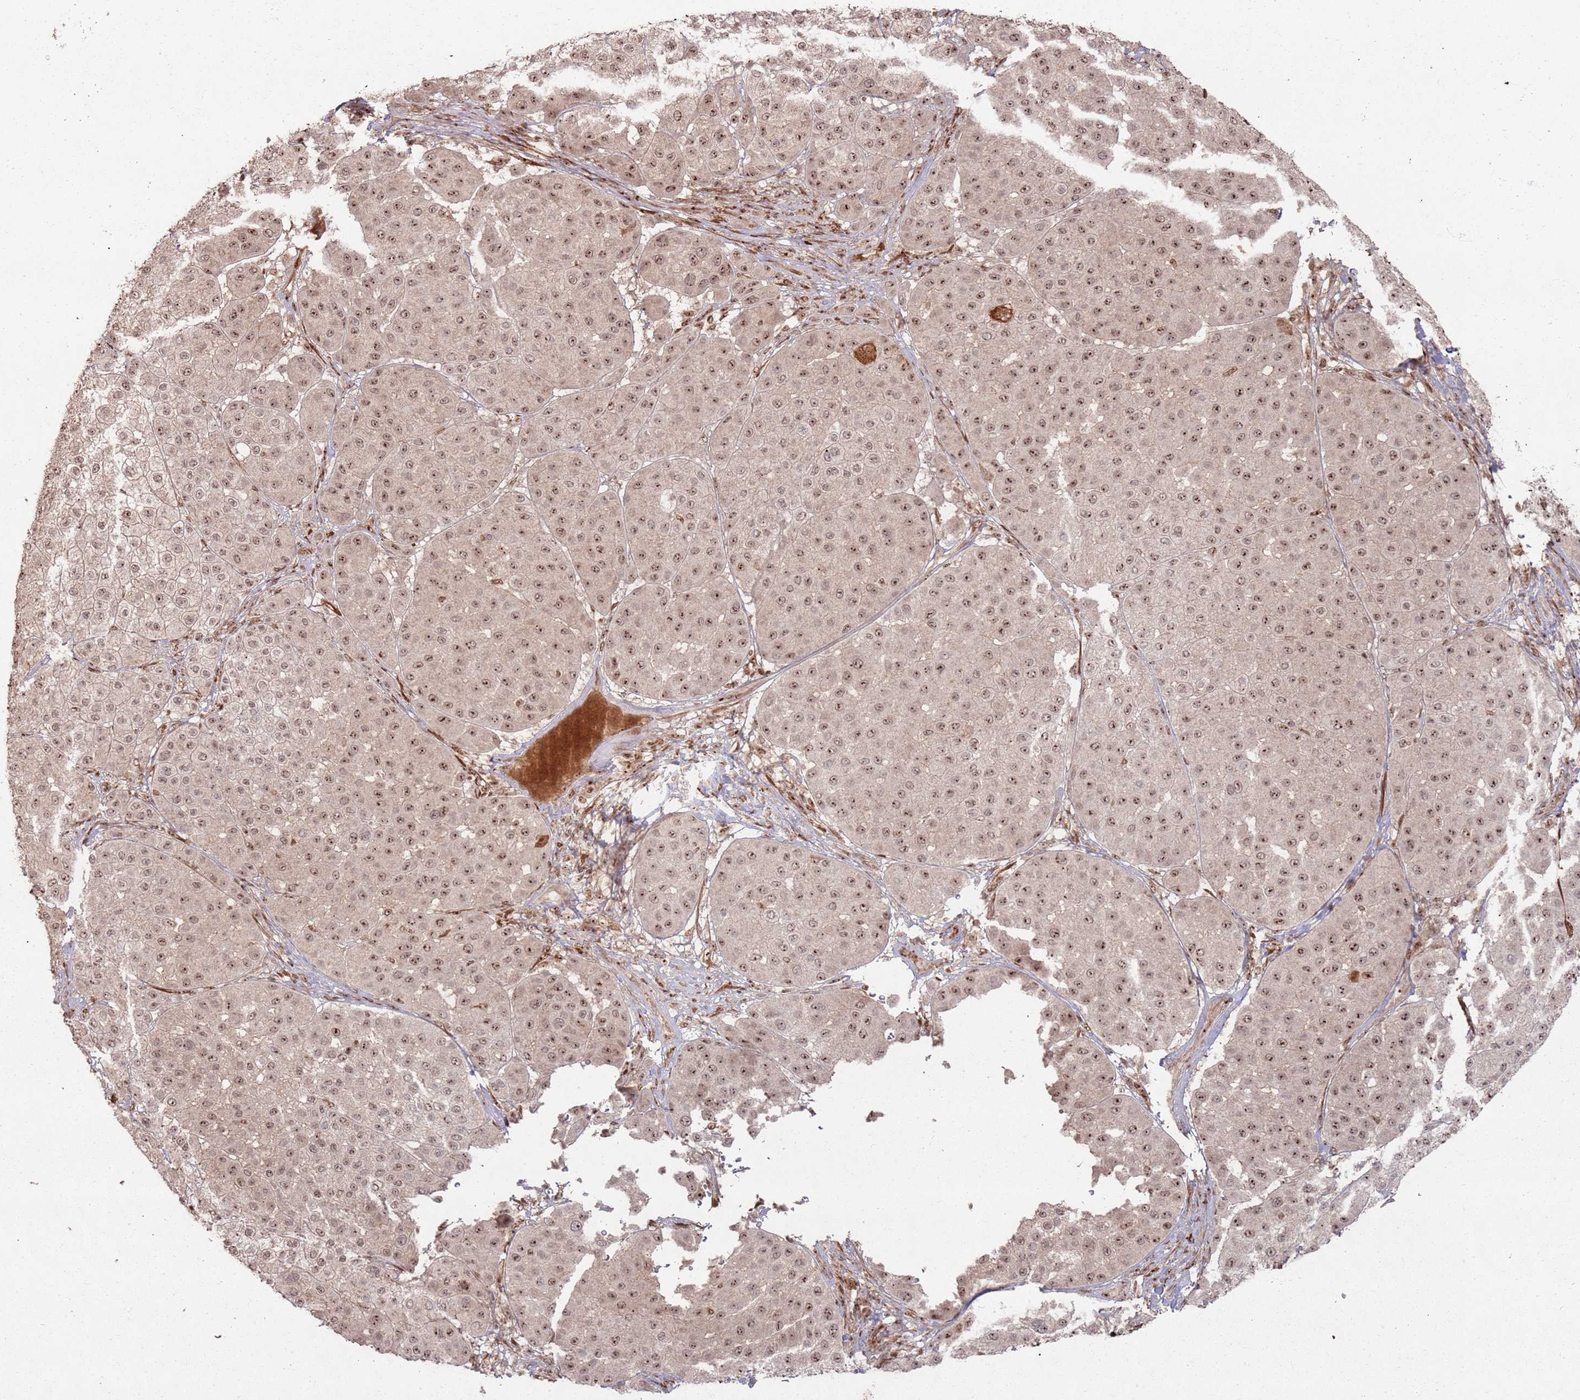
{"staining": {"intensity": "moderate", "quantity": ">75%", "location": "nuclear"}, "tissue": "melanoma", "cell_type": "Tumor cells", "image_type": "cancer", "snomed": [{"axis": "morphology", "description": "Malignant melanoma, Metastatic site"}, {"axis": "topography", "description": "Smooth muscle"}], "caption": "Immunohistochemistry histopathology image of neoplastic tissue: human malignant melanoma (metastatic site) stained using immunohistochemistry (IHC) reveals medium levels of moderate protein expression localized specifically in the nuclear of tumor cells, appearing as a nuclear brown color.", "gene": "UTP11", "patient": {"sex": "male", "age": 41}}